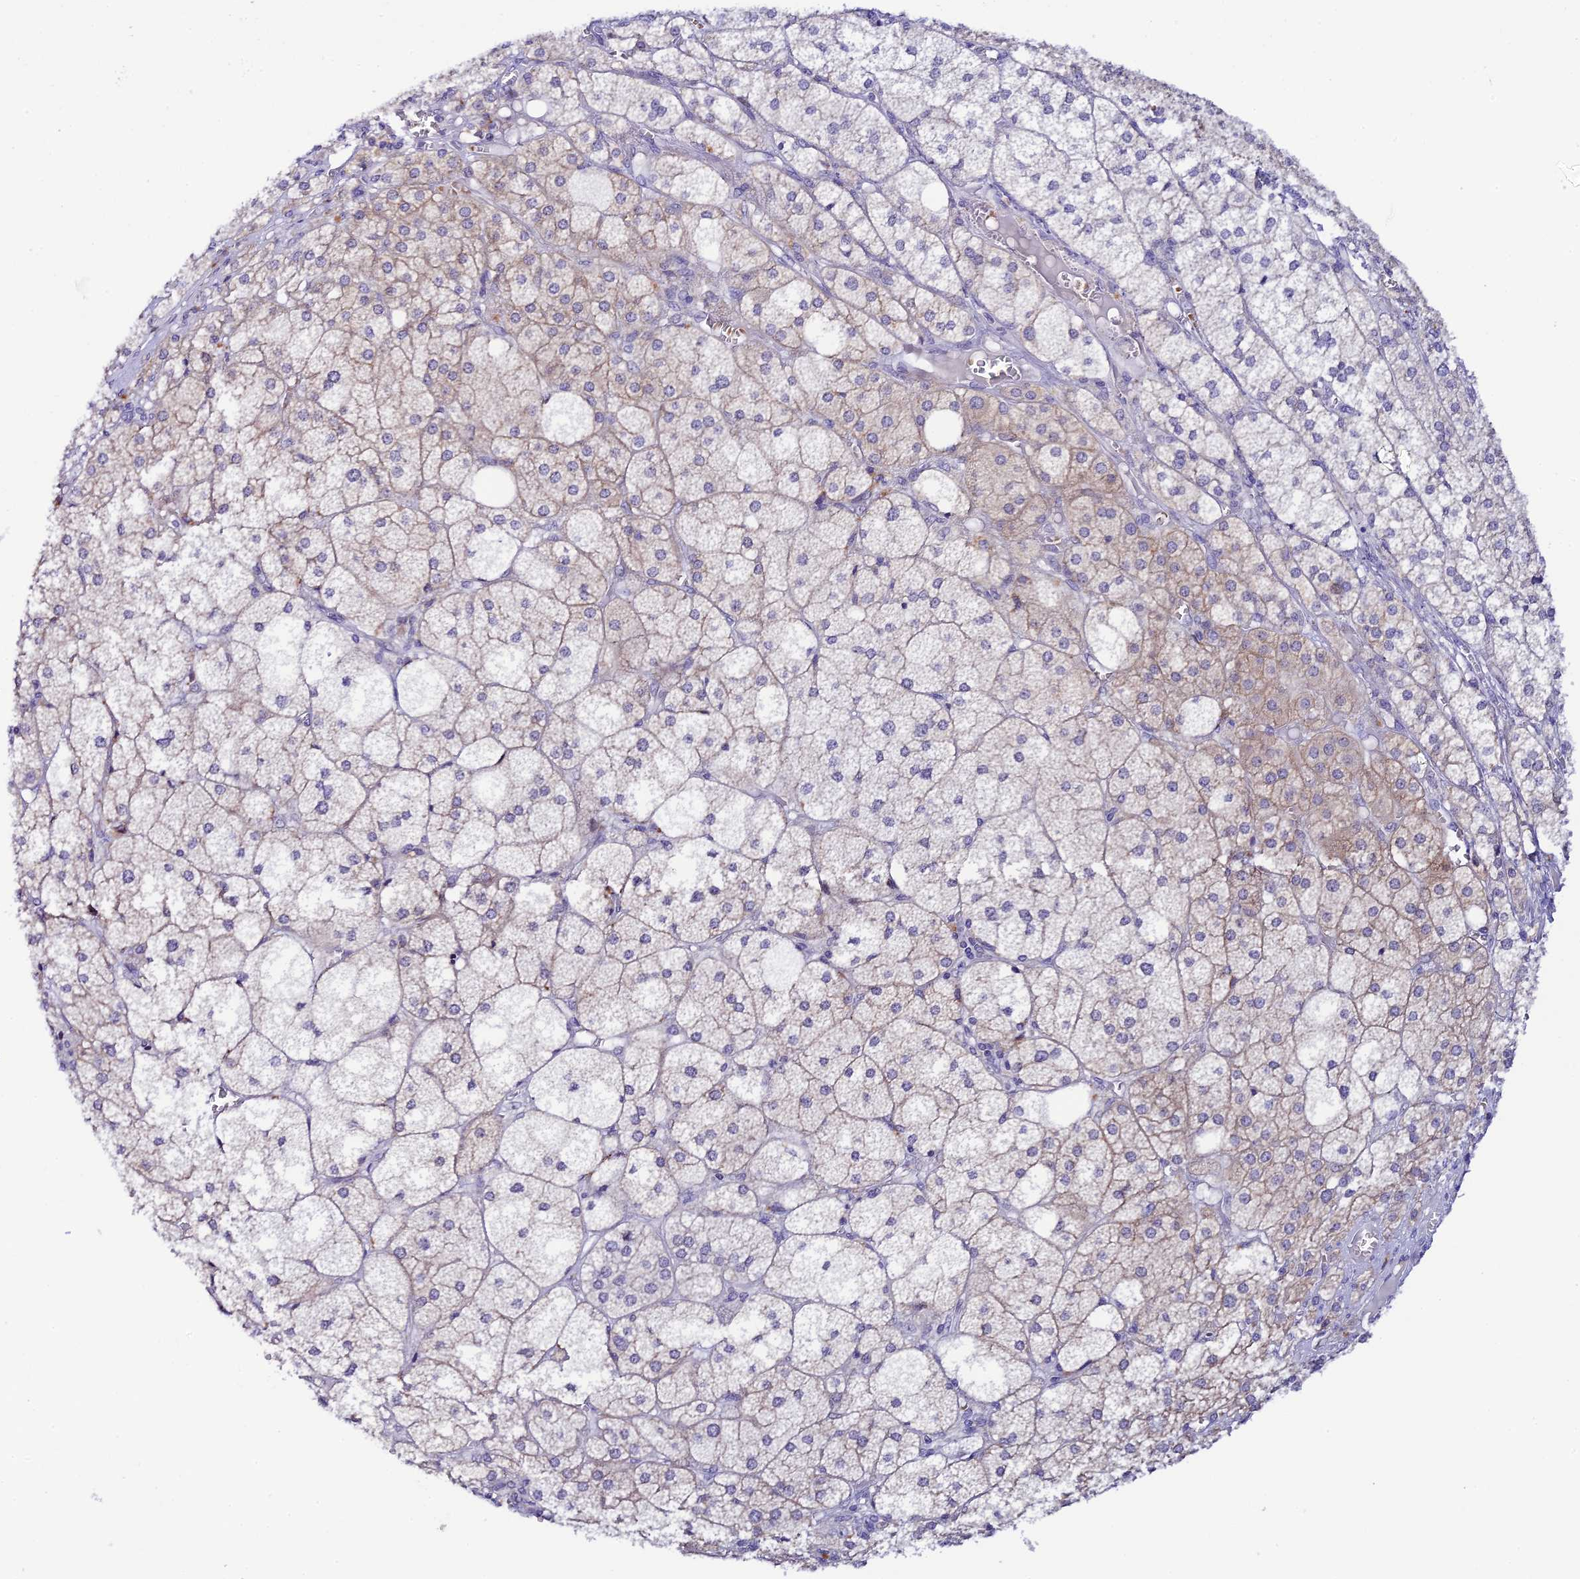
{"staining": {"intensity": "weak", "quantity": "<25%", "location": "cytoplasmic/membranous,nuclear"}, "tissue": "adrenal gland", "cell_type": "Glandular cells", "image_type": "normal", "snomed": [{"axis": "morphology", "description": "Normal tissue, NOS"}, {"axis": "topography", "description": "Adrenal gland"}], "caption": "An image of human adrenal gland is negative for staining in glandular cells. (Stains: DAB (3,3'-diaminobenzidine) immunohistochemistry with hematoxylin counter stain, Microscopy: brightfield microscopy at high magnification).", "gene": "RASGEF1B", "patient": {"sex": "female", "age": 61}}